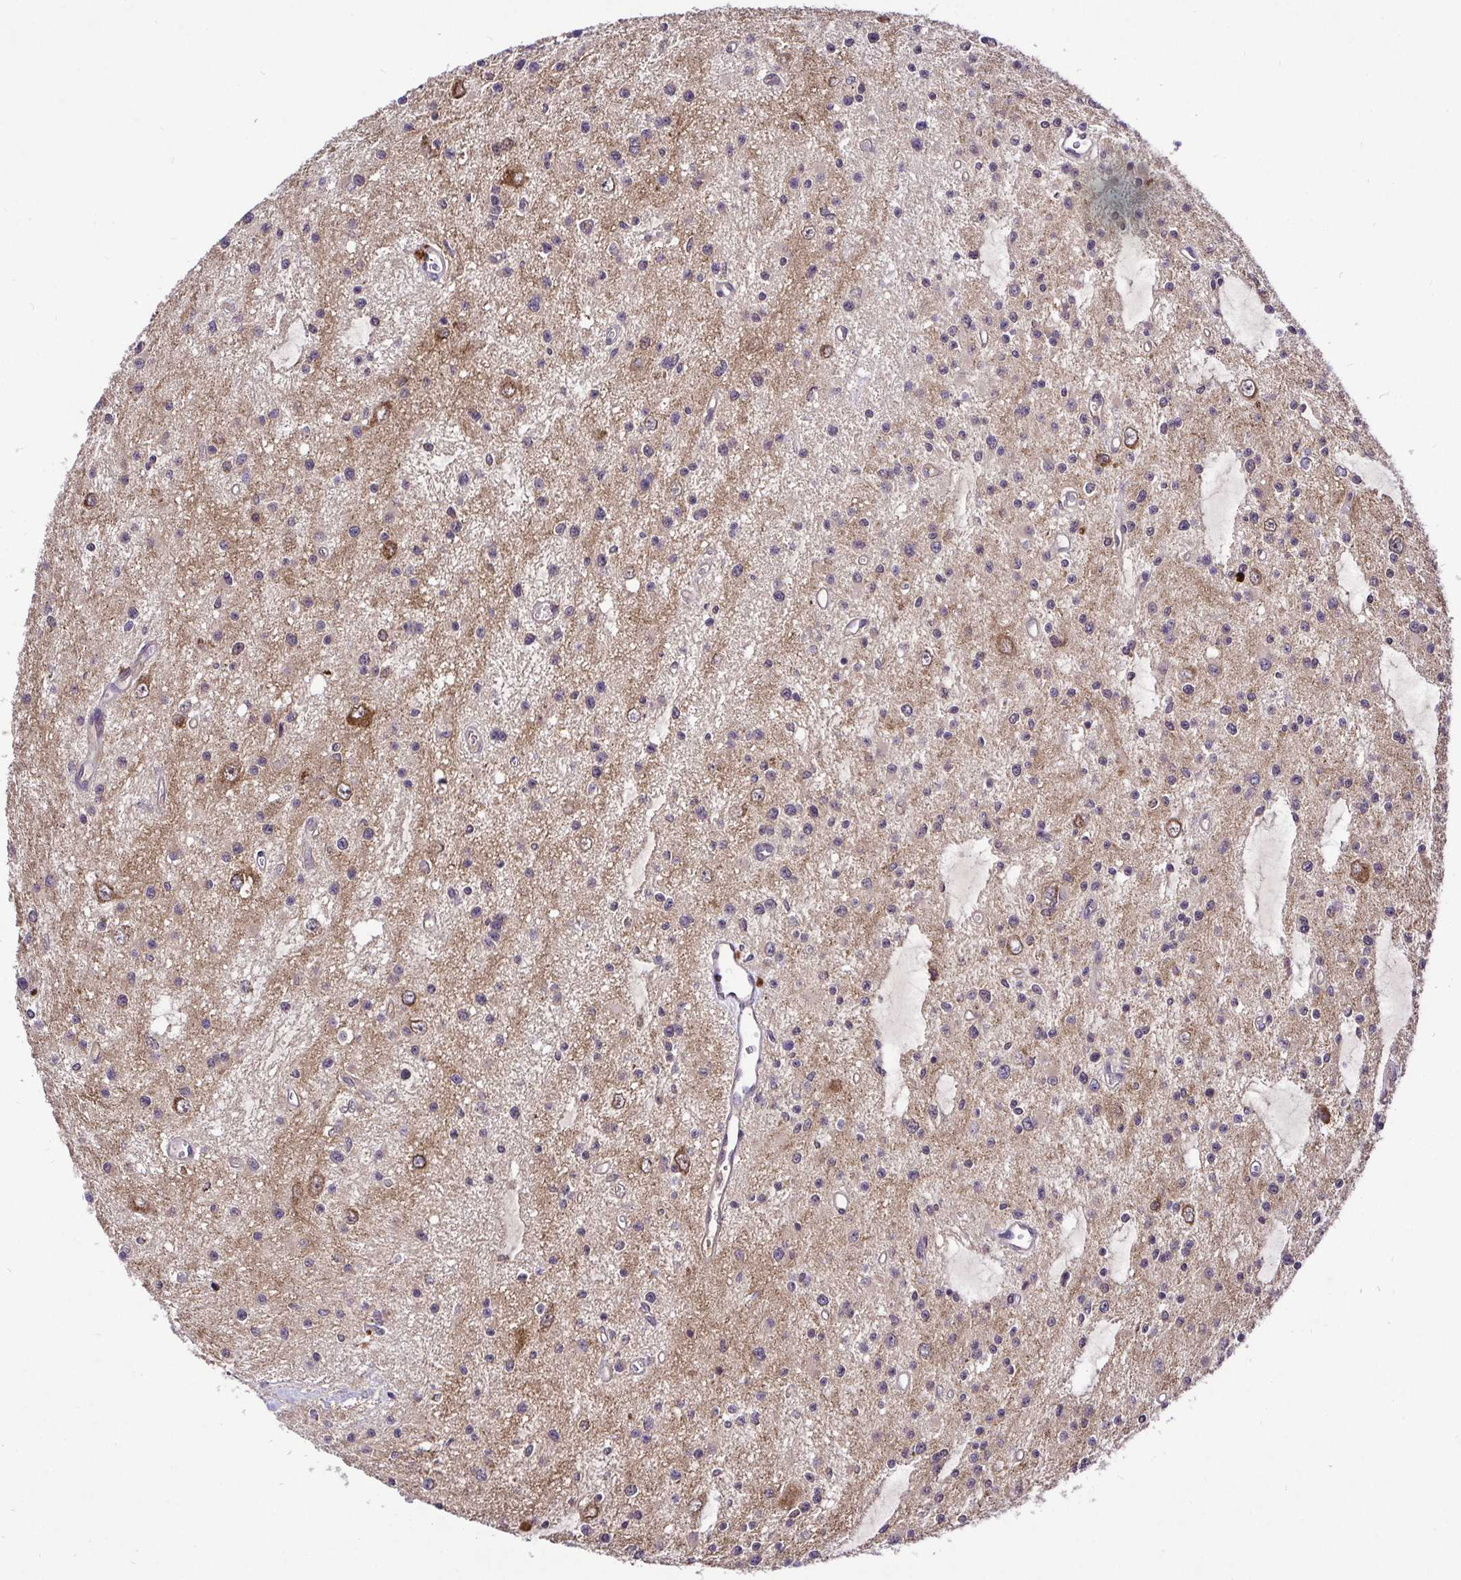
{"staining": {"intensity": "negative", "quantity": "none", "location": "none"}, "tissue": "glioma", "cell_type": "Tumor cells", "image_type": "cancer", "snomed": [{"axis": "morphology", "description": "Glioma, malignant, Low grade"}, {"axis": "topography", "description": "Brain"}], "caption": "This is an immunohistochemistry photomicrograph of malignant low-grade glioma. There is no staining in tumor cells.", "gene": "UBE2M", "patient": {"sex": "male", "age": 43}}